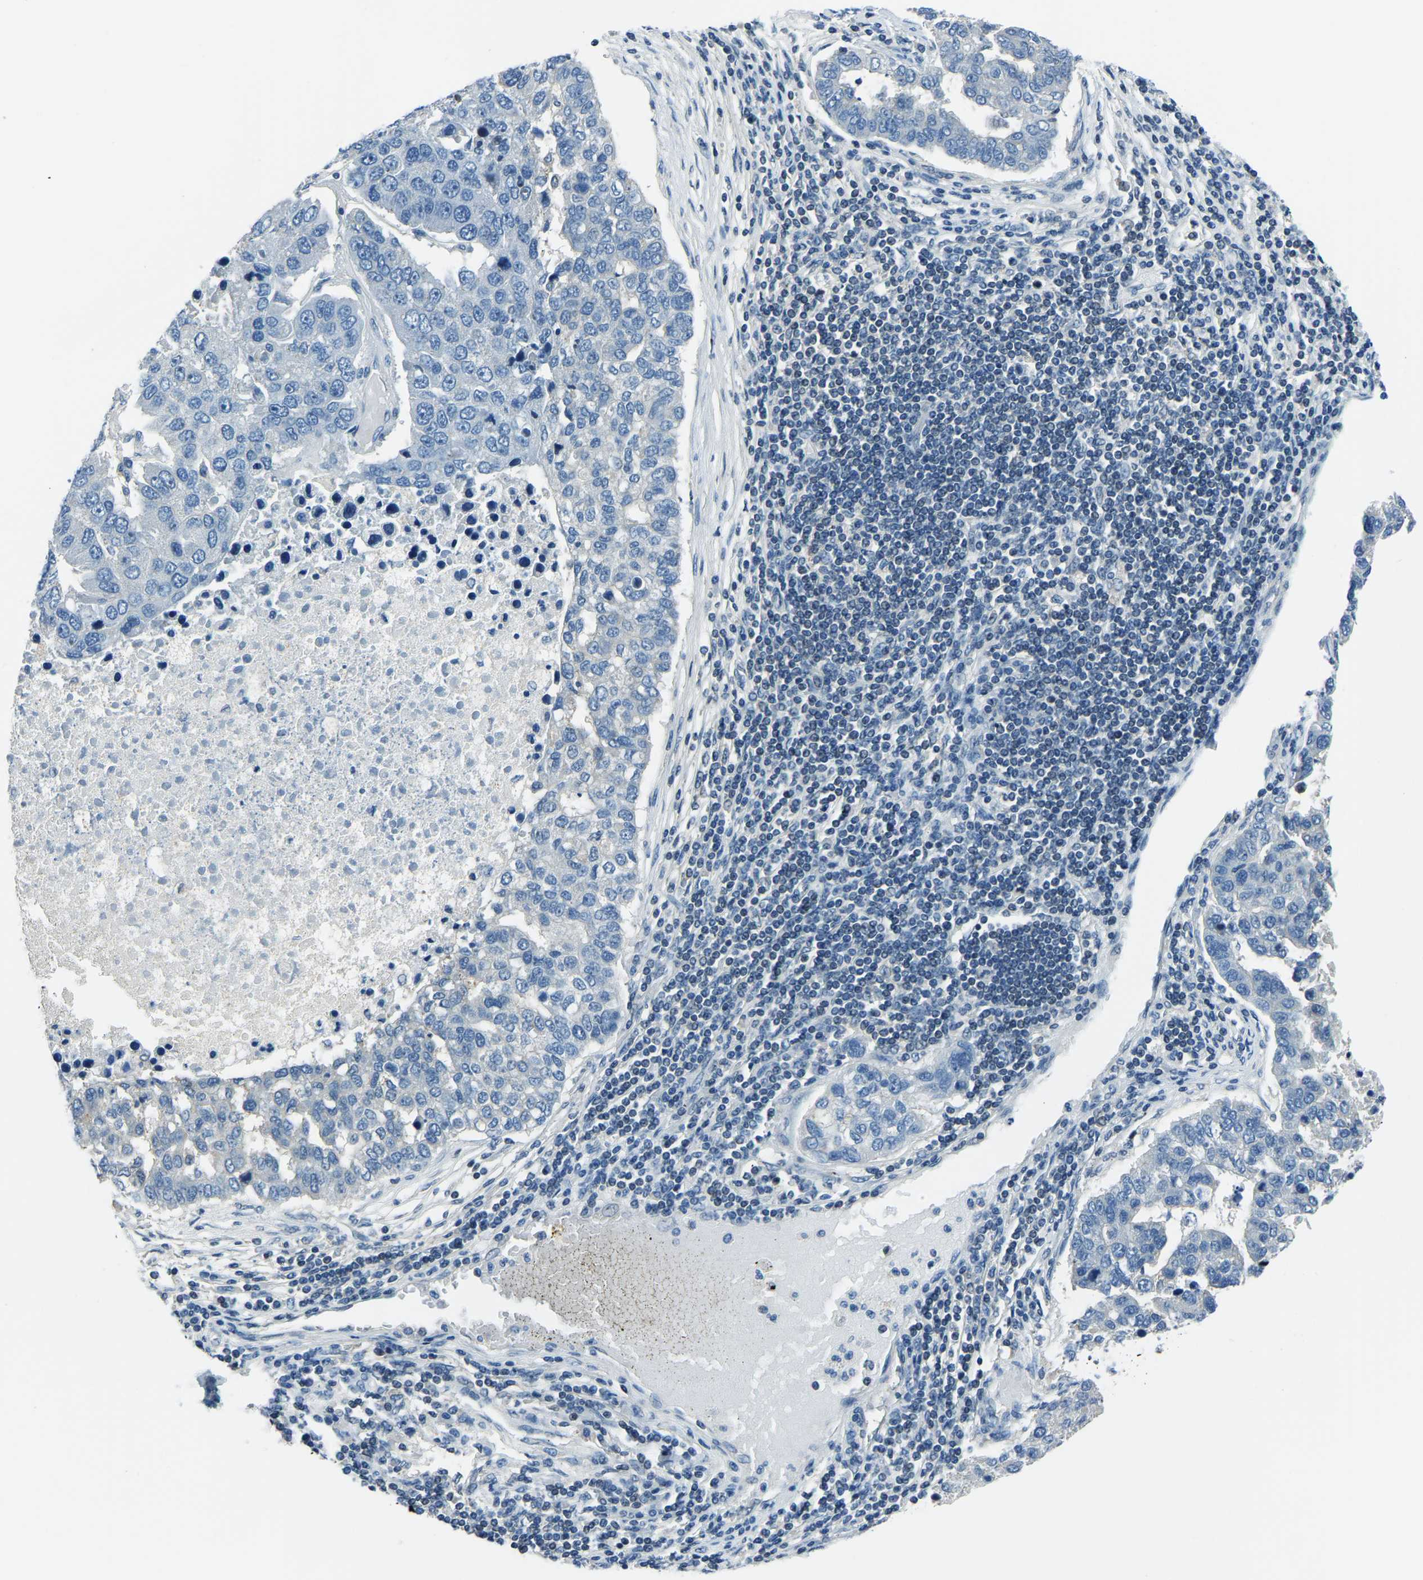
{"staining": {"intensity": "negative", "quantity": "none", "location": "none"}, "tissue": "pancreatic cancer", "cell_type": "Tumor cells", "image_type": "cancer", "snomed": [{"axis": "morphology", "description": "Adenocarcinoma, NOS"}, {"axis": "topography", "description": "Pancreas"}], "caption": "Immunohistochemistry of pancreatic cancer (adenocarcinoma) displays no positivity in tumor cells. The staining is performed using DAB (3,3'-diaminobenzidine) brown chromogen with nuclei counter-stained in using hematoxylin.", "gene": "RRP1", "patient": {"sex": "female", "age": 61}}